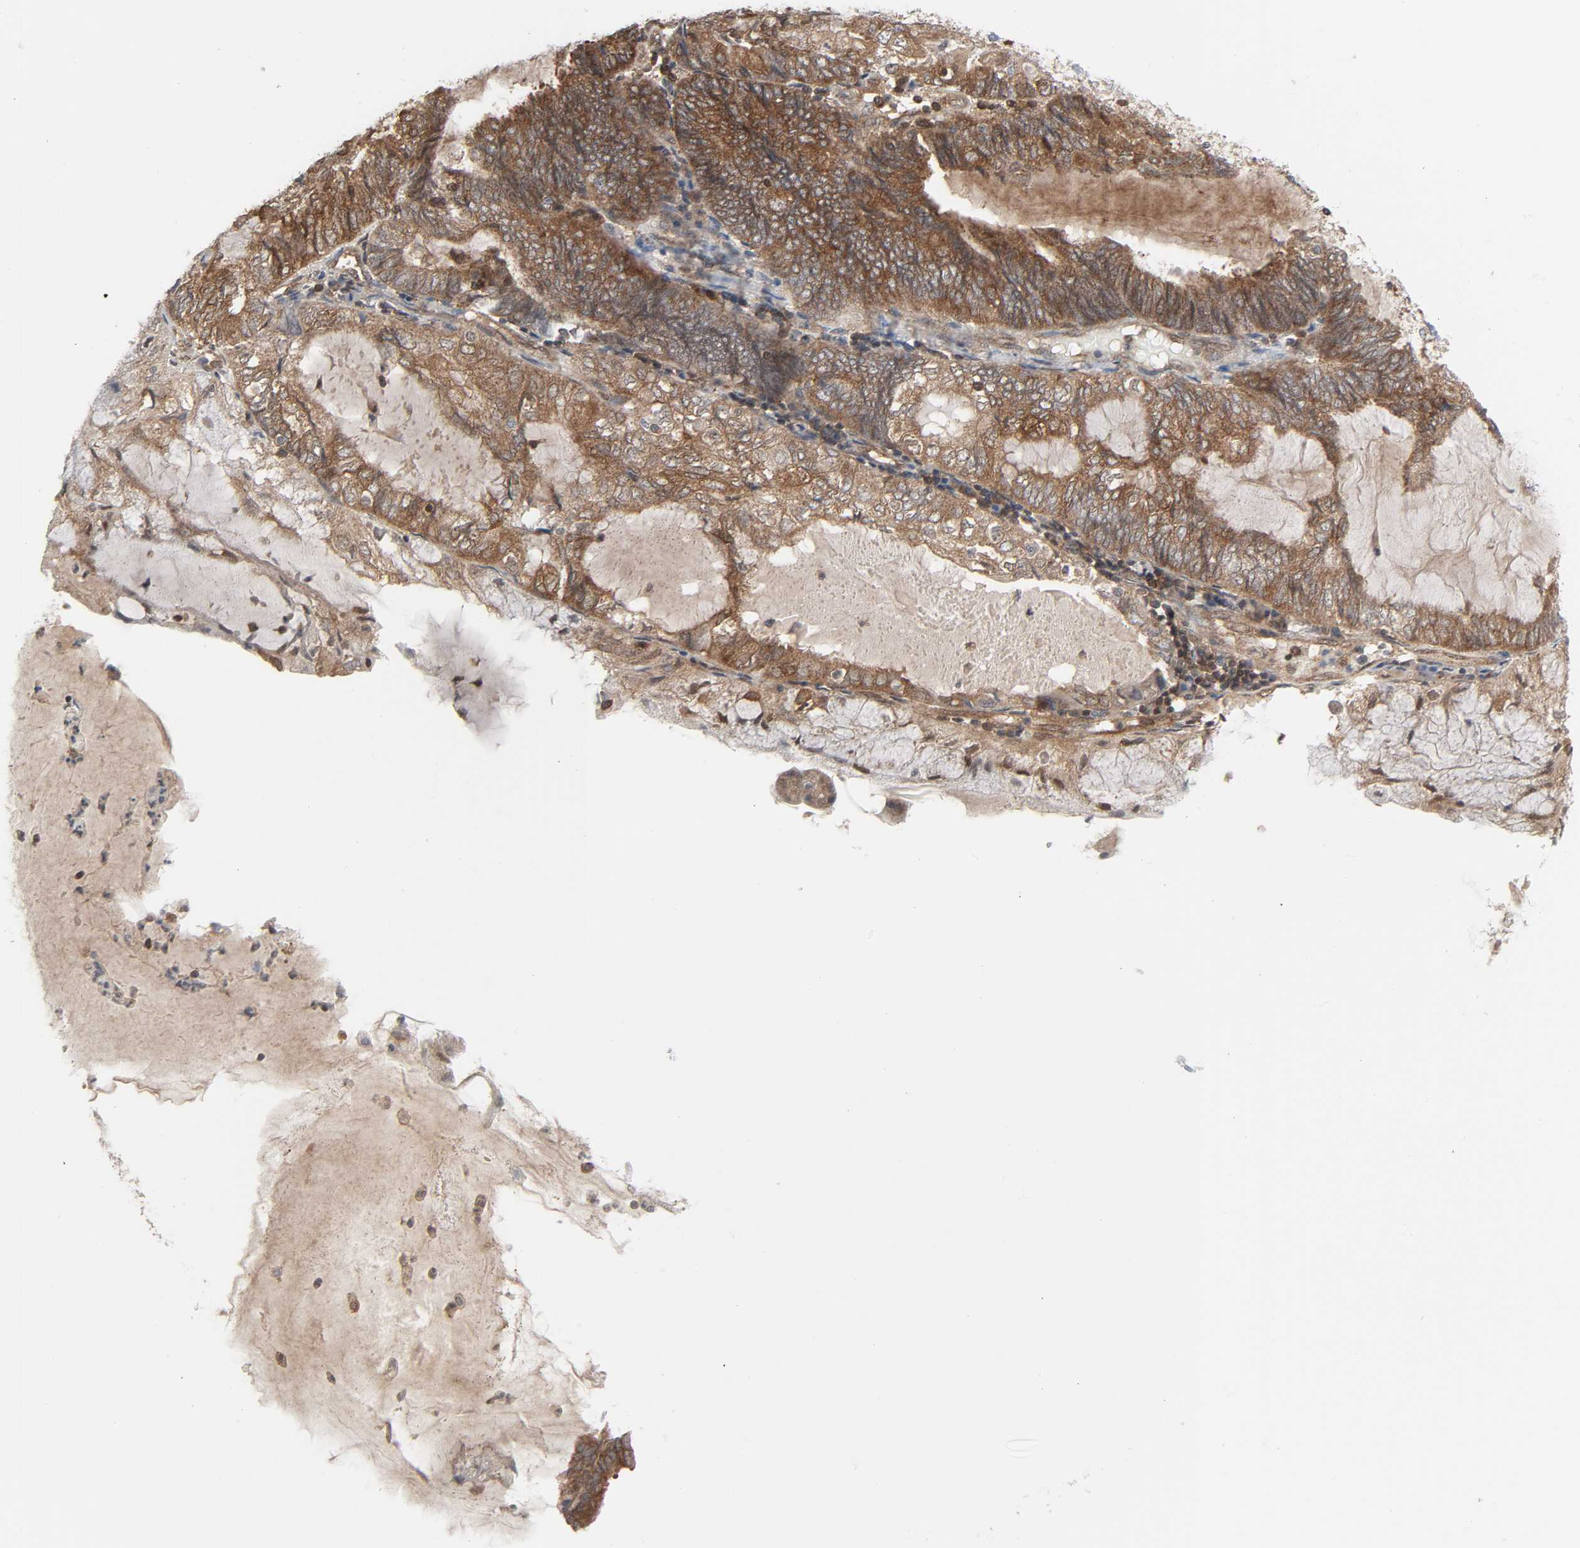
{"staining": {"intensity": "strong", "quantity": ">75%", "location": "cytoplasmic/membranous"}, "tissue": "endometrial cancer", "cell_type": "Tumor cells", "image_type": "cancer", "snomed": [{"axis": "morphology", "description": "Adenocarcinoma, NOS"}, {"axis": "topography", "description": "Endometrium"}], "caption": "DAB (3,3'-diaminobenzidine) immunohistochemical staining of endometrial cancer (adenocarcinoma) displays strong cytoplasmic/membranous protein staining in approximately >75% of tumor cells. (Brightfield microscopy of DAB IHC at high magnification).", "gene": "GSK3A", "patient": {"sex": "female", "age": 81}}